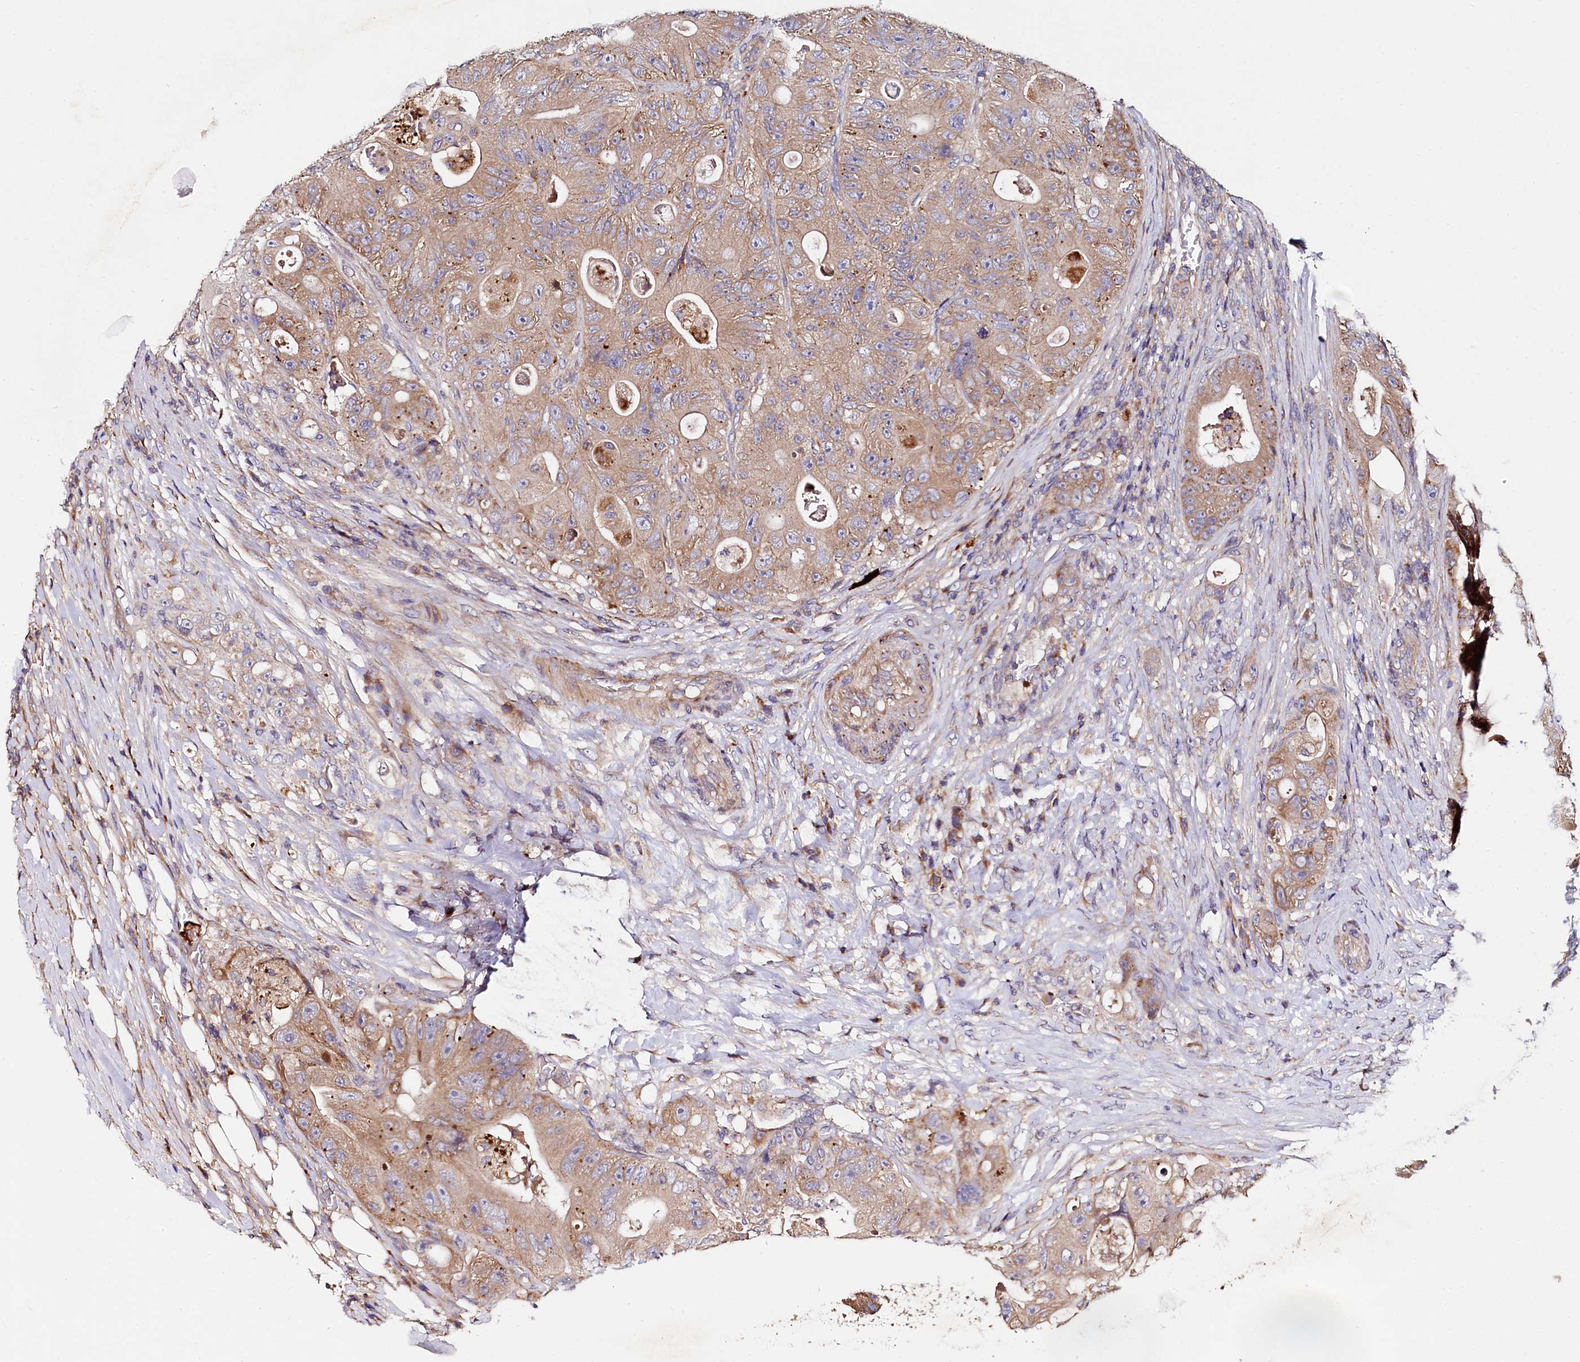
{"staining": {"intensity": "moderate", "quantity": ">75%", "location": "cytoplasmic/membranous"}, "tissue": "colorectal cancer", "cell_type": "Tumor cells", "image_type": "cancer", "snomed": [{"axis": "morphology", "description": "Adenocarcinoma, NOS"}, {"axis": "topography", "description": "Colon"}], "caption": "Immunohistochemistry (IHC) photomicrograph of human colorectal cancer (adenocarcinoma) stained for a protein (brown), which exhibits medium levels of moderate cytoplasmic/membranous staining in approximately >75% of tumor cells.", "gene": "SPRYD3", "patient": {"sex": "female", "age": 46}}